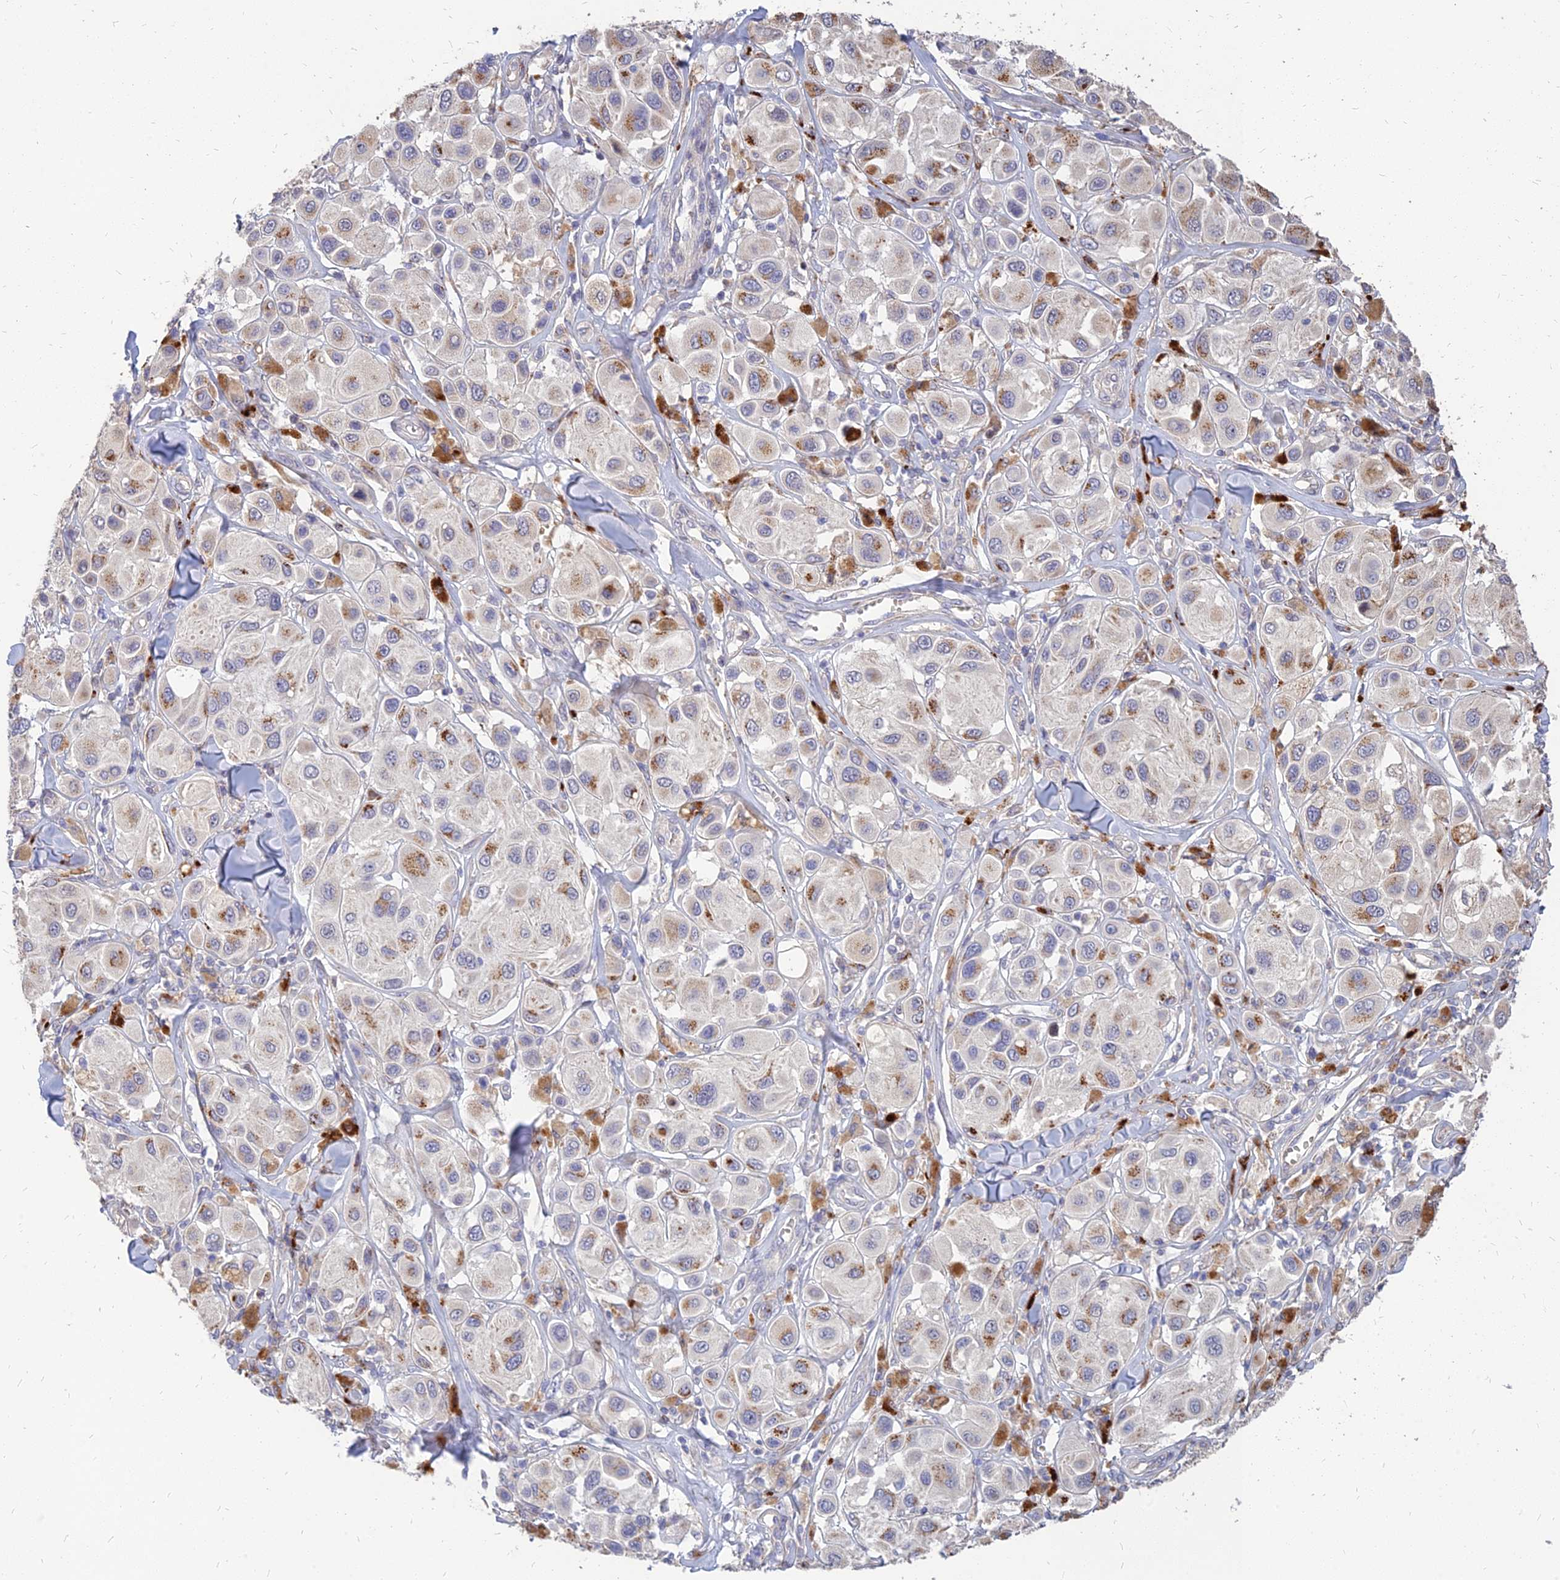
{"staining": {"intensity": "moderate", "quantity": "25%-75%", "location": "cytoplasmic/membranous"}, "tissue": "melanoma", "cell_type": "Tumor cells", "image_type": "cancer", "snomed": [{"axis": "morphology", "description": "Malignant melanoma, Metastatic site"}, {"axis": "topography", "description": "Skin"}], "caption": "Brown immunohistochemical staining in human melanoma displays moderate cytoplasmic/membranous positivity in approximately 25%-75% of tumor cells.", "gene": "ST3GAL6", "patient": {"sex": "male", "age": 41}}